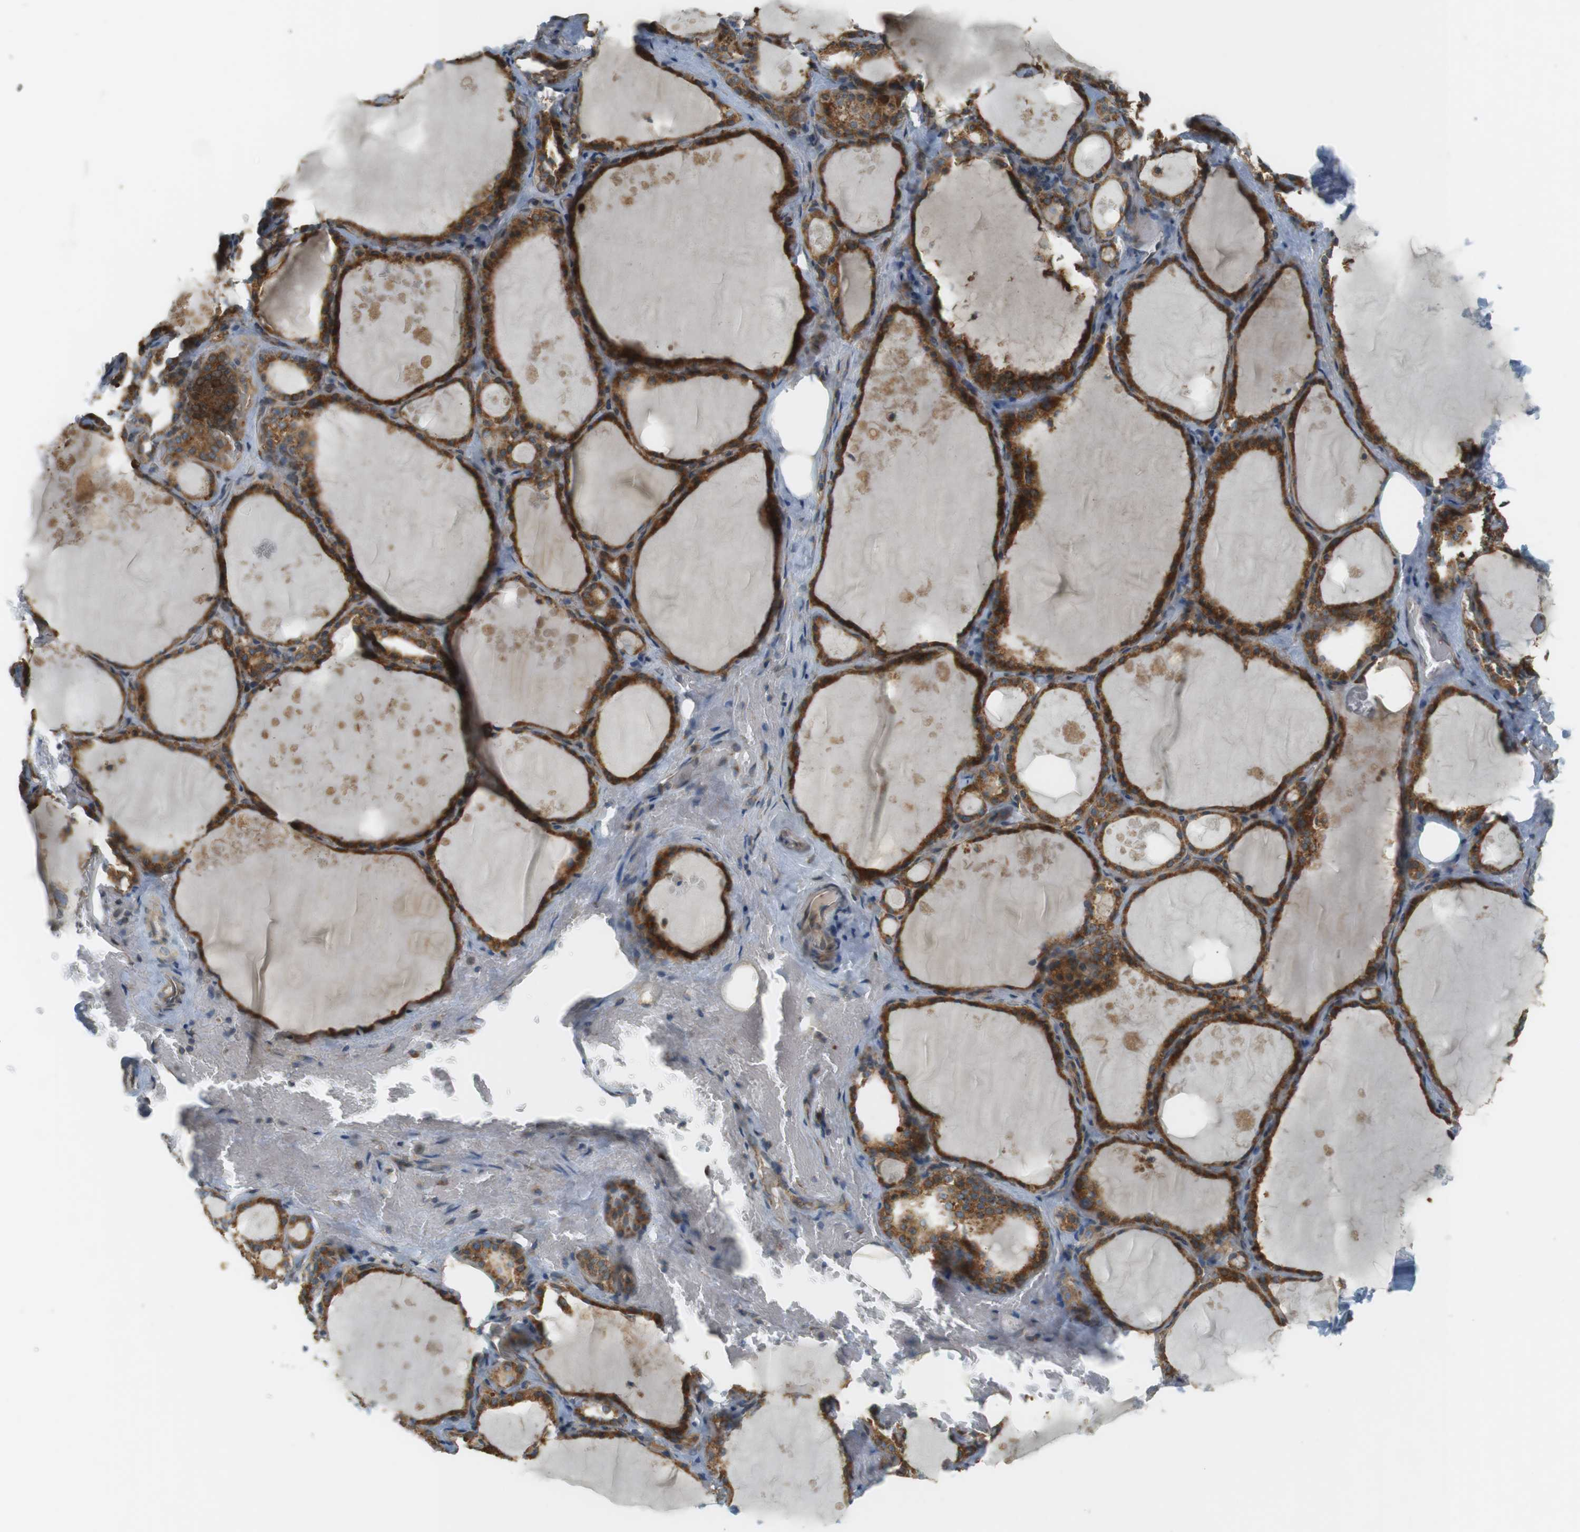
{"staining": {"intensity": "strong", "quantity": ">75%", "location": "cytoplasmic/membranous"}, "tissue": "thyroid gland", "cell_type": "Glandular cells", "image_type": "normal", "snomed": [{"axis": "morphology", "description": "Normal tissue, NOS"}, {"axis": "topography", "description": "Thyroid gland"}], "caption": "This is a photomicrograph of immunohistochemistry staining of benign thyroid gland, which shows strong positivity in the cytoplasmic/membranous of glandular cells.", "gene": "SLC41A1", "patient": {"sex": "male", "age": 61}}